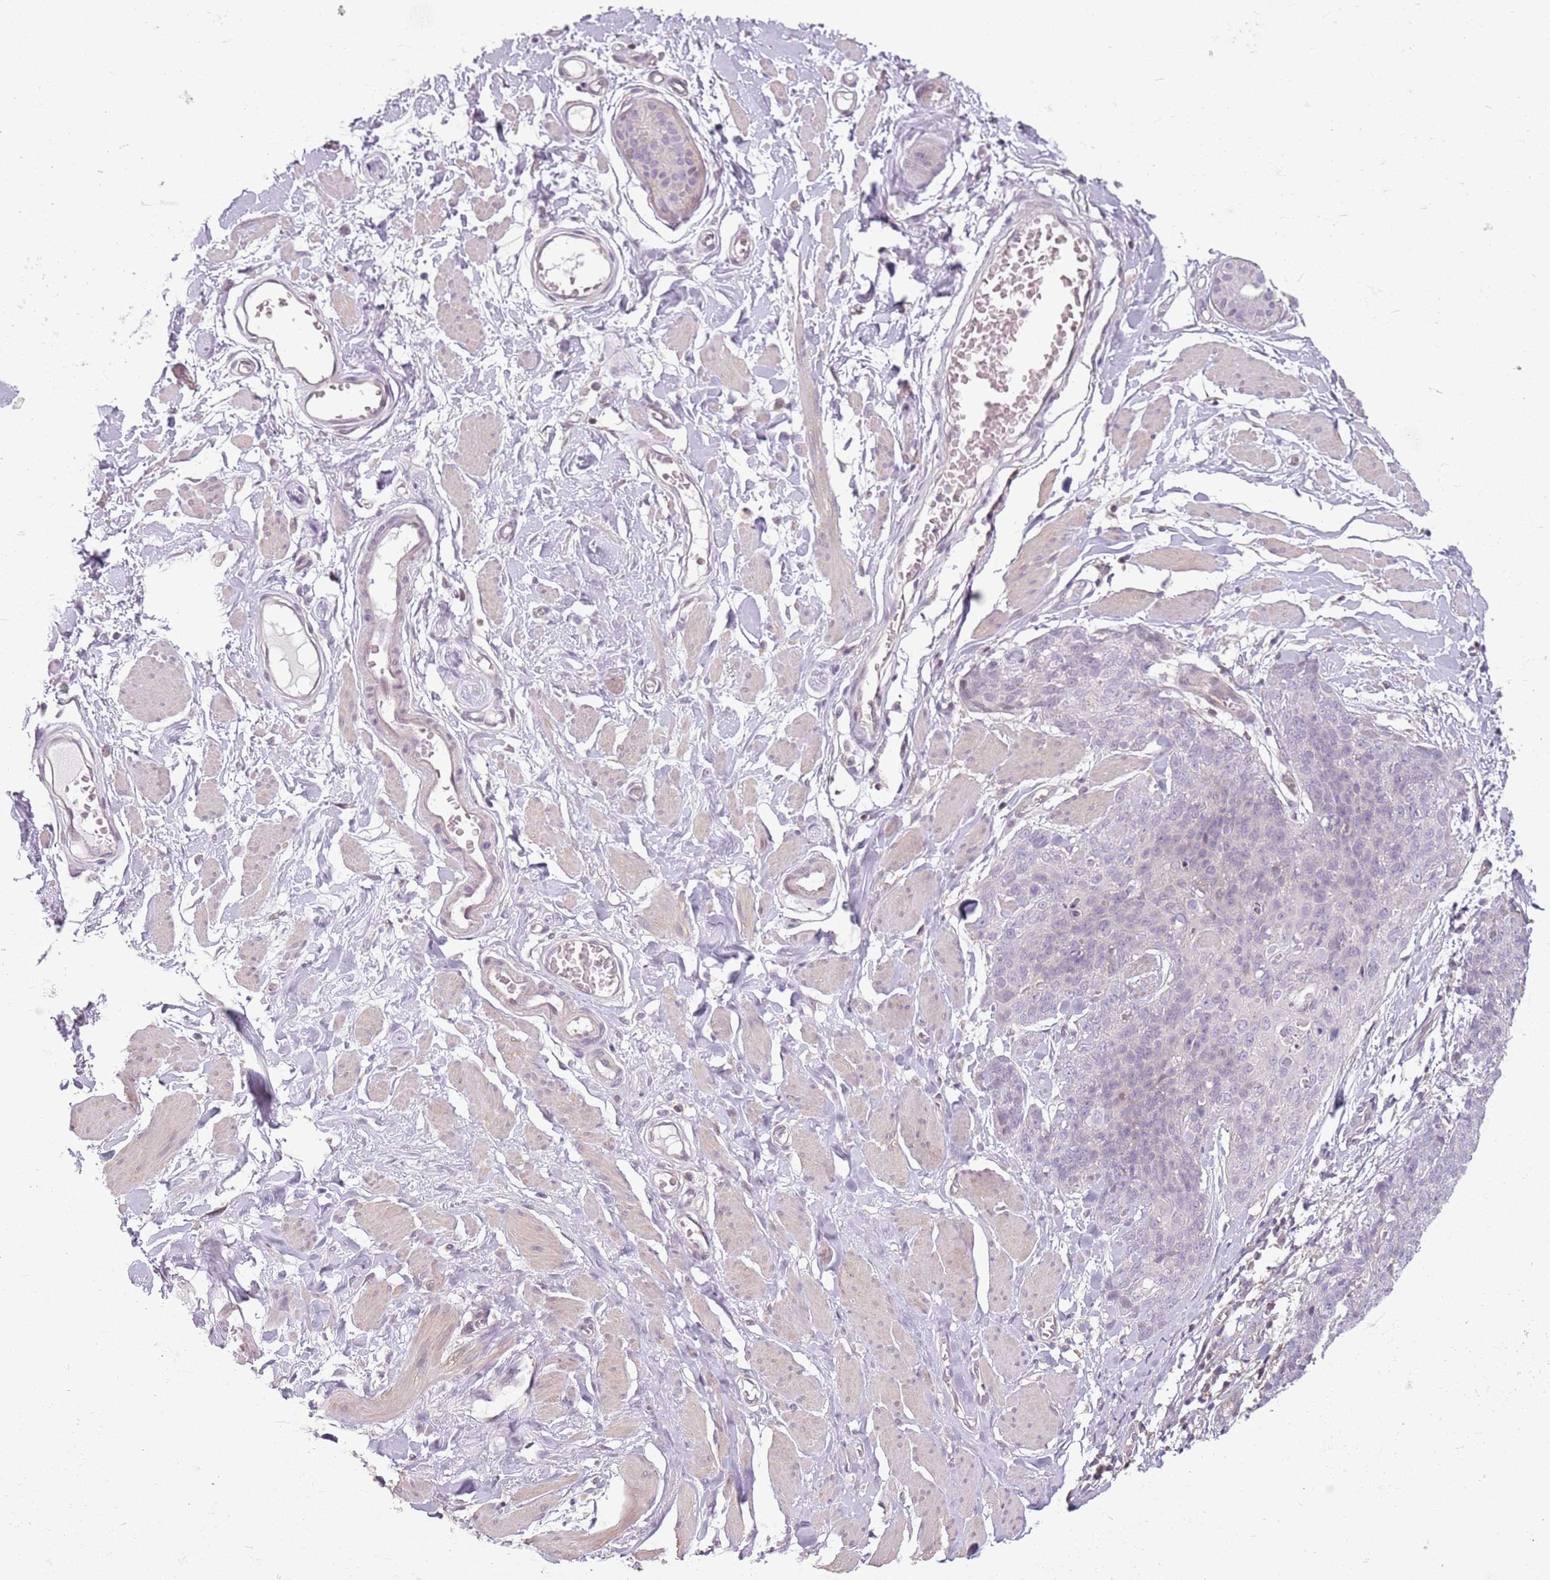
{"staining": {"intensity": "negative", "quantity": "none", "location": "none"}, "tissue": "skin cancer", "cell_type": "Tumor cells", "image_type": "cancer", "snomed": [{"axis": "morphology", "description": "Squamous cell carcinoma, NOS"}, {"axis": "topography", "description": "Skin"}, {"axis": "topography", "description": "Vulva"}], "caption": "Image shows no protein staining in tumor cells of skin squamous cell carcinoma tissue. (DAB (3,3'-diaminobenzidine) immunohistochemistry visualized using brightfield microscopy, high magnification).", "gene": "DEFB116", "patient": {"sex": "female", "age": 85}}